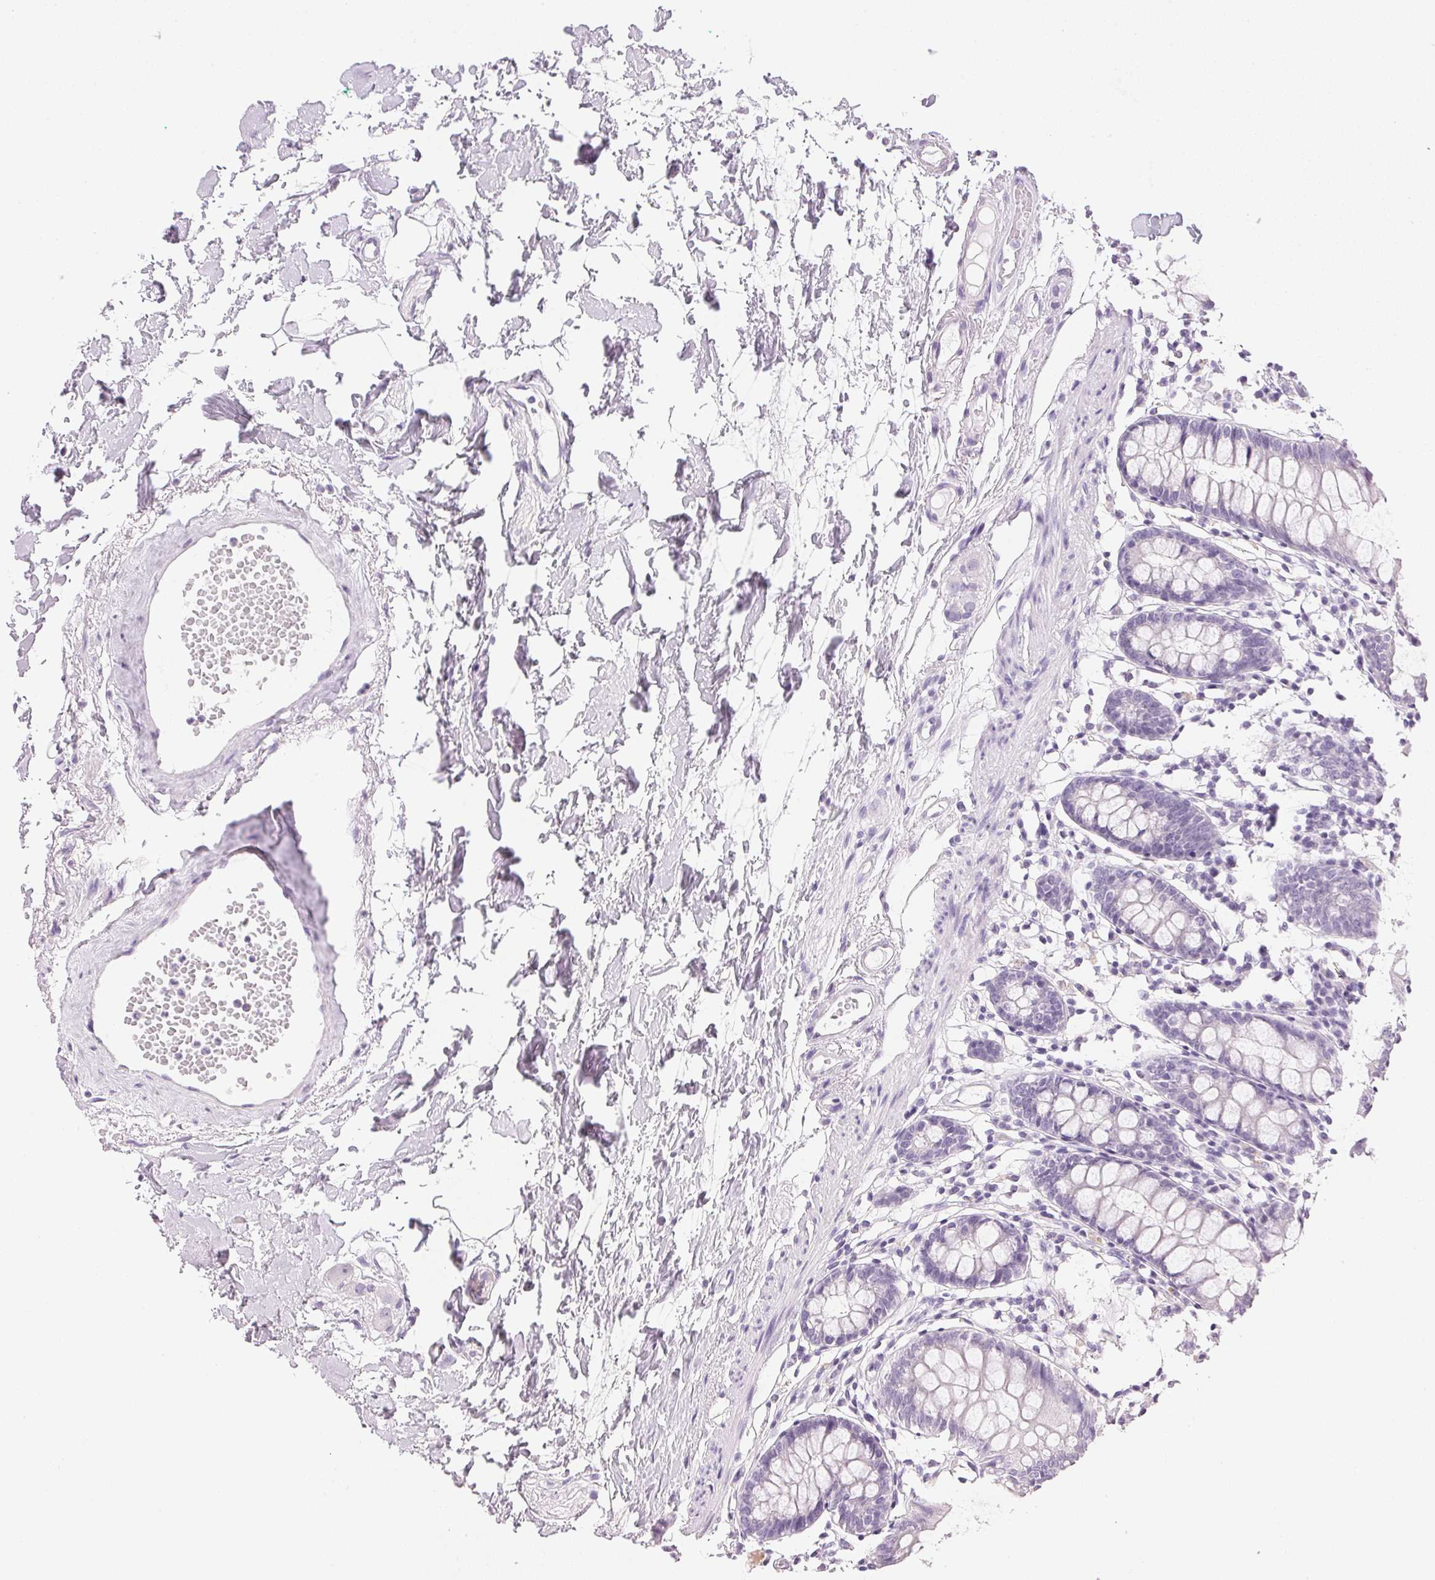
{"staining": {"intensity": "negative", "quantity": "none", "location": "none"}, "tissue": "colon", "cell_type": "Endothelial cells", "image_type": "normal", "snomed": [{"axis": "morphology", "description": "Normal tissue, NOS"}, {"axis": "topography", "description": "Colon"}], "caption": "Immunohistochemistry (IHC) image of benign human colon stained for a protein (brown), which demonstrates no positivity in endothelial cells.", "gene": "IGFBP1", "patient": {"sex": "female", "age": 84}}